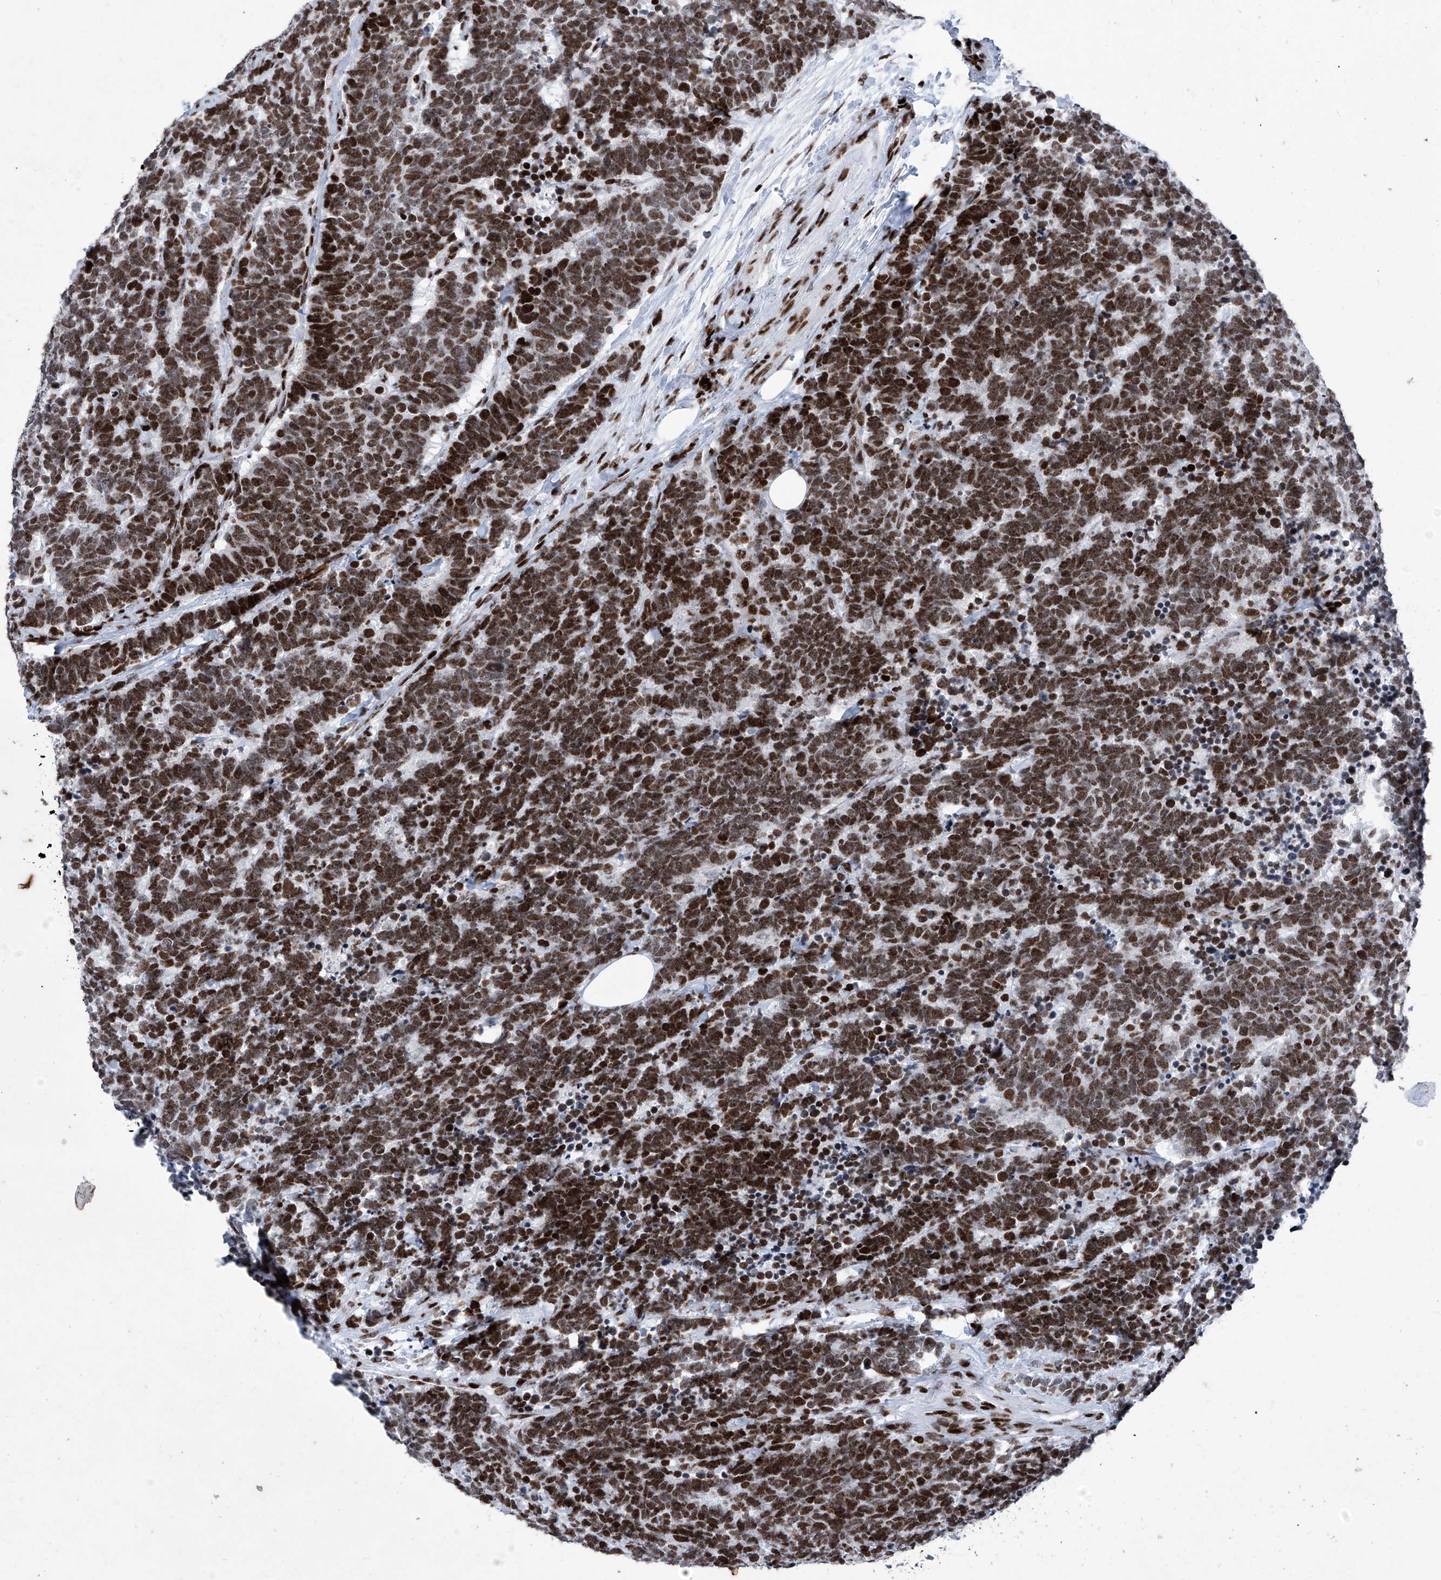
{"staining": {"intensity": "strong", "quantity": ">75%", "location": "nuclear"}, "tissue": "carcinoid", "cell_type": "Tumor cells", "image_type": "cancer", "snomed": [{"axis": "morphology", "description": "Carcinoma, NOS"}, {"axis": "morphology", "description": "Carcinoid, malignant, NOS"}, {"axis": "topography", "description": "Urinary bladder"}], "caption": "Protein analysis of carcinoid tissue shows strong nuclear staining in about >75% of tumor cells. The staining is performed using DAB (3,3'-diaminobenzidine) brown chromogen to label protein expression. The nuclei are counter-stained blue using hematoxylin.", "gene": "HEY2", "patient": {"sex": "male", "age": 57}}